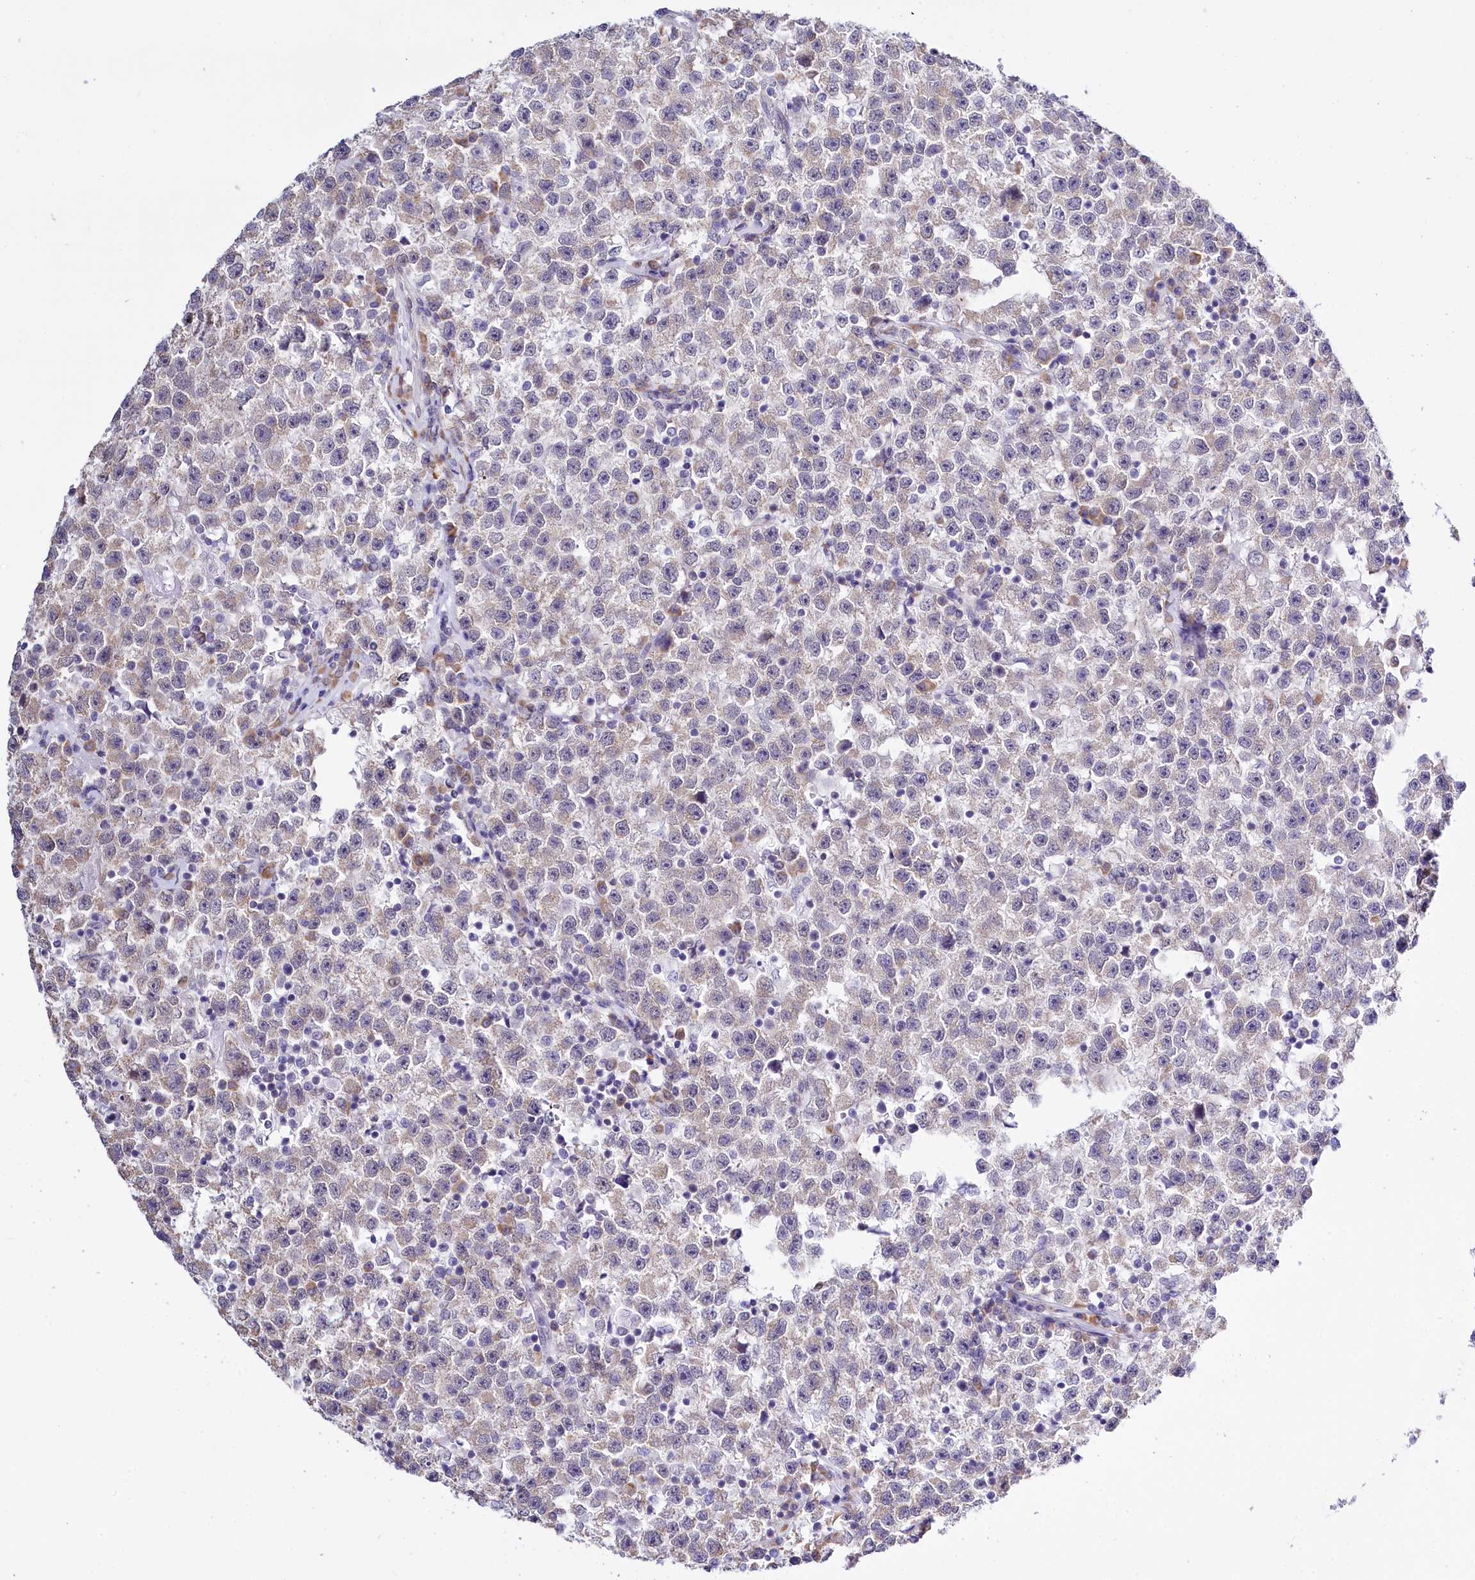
{"staining": {"intensity": "weak", "quantity": "25%-75%", "location": "cytoplasmic/membranous"}, "tissue": "testis cancer", "cell_type": "Tumor cells", "image_type": "cancer", "snomed": [{"axis": "morphology", "description": "Seminoma, NOS"}, {"axis": "topography", "description": "Testis"}], "caption": "Testis cancer (seminoma) stained for a protein shows weak cytoplasmic/membranous positivity in tumor cells. (Brightfield microscopy of DAB IHC at high magnification).", "gene": "SPATS2", "patient": {"sex": "male", "age": 22}}